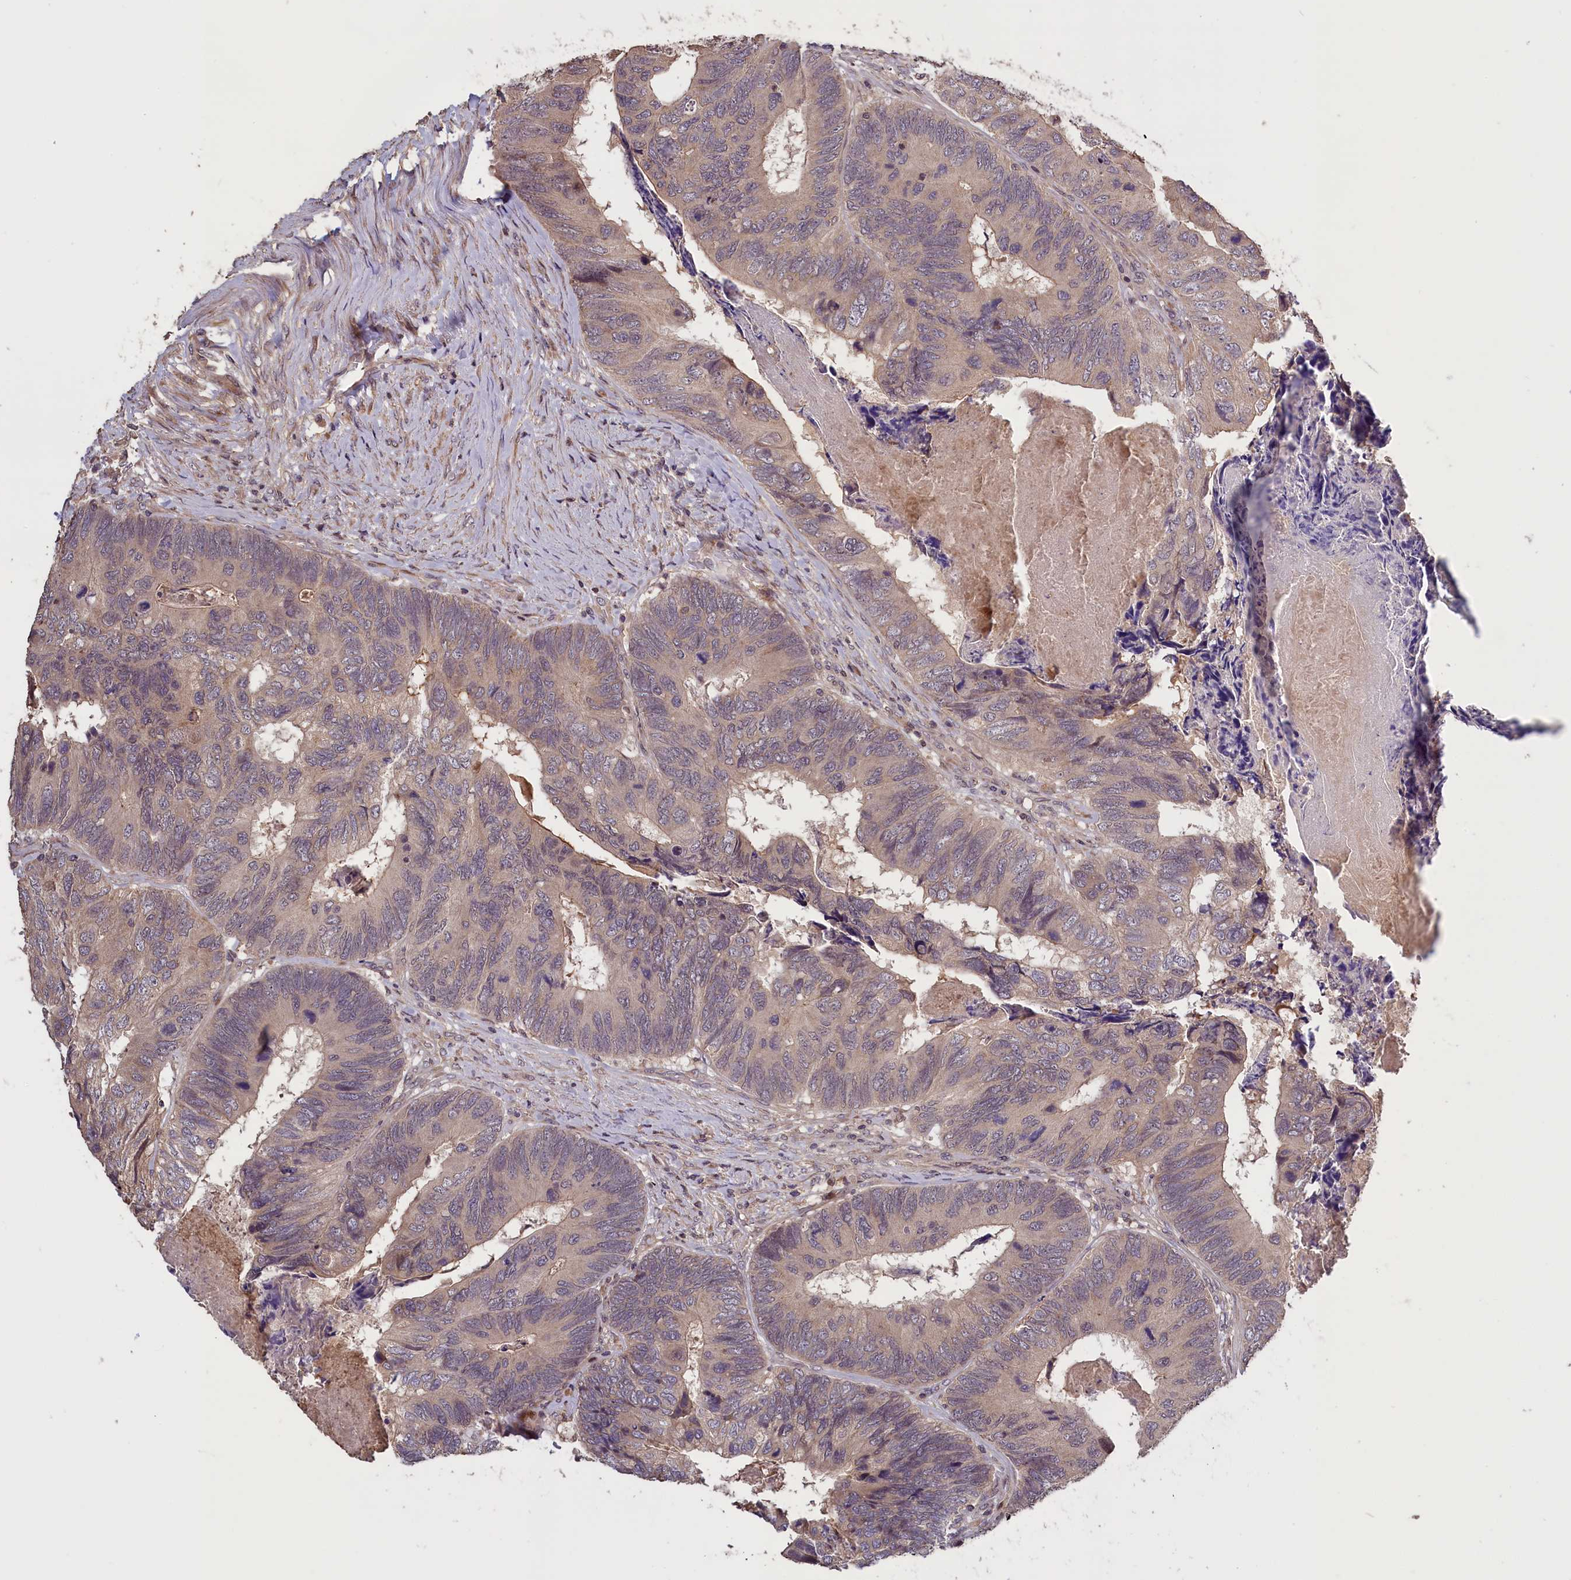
{"staining": {"intensity": "weak", "quantity": "25%-75%", "location": "cytoplasmic/membranous"}, "tissue": "colorectal cancer", "cell_type": "Tumor cells", "image_type": "cancer", "snomed": [{"axis": "morphology", "description": "Adenocarcinoma, NOS"}, {"axis": "topography", "description": "Colon"}], "caption": "Adenocarcinoma (colorectal) stained with DAB (3,3'-diaminobenzidine) IHC exhibits low levels of weak cytoplasmic/membranous expression in about 25%-75% of tumor cells.", "gene": "DNAJB9", "patient": {"sex": "female", "age": 67}}